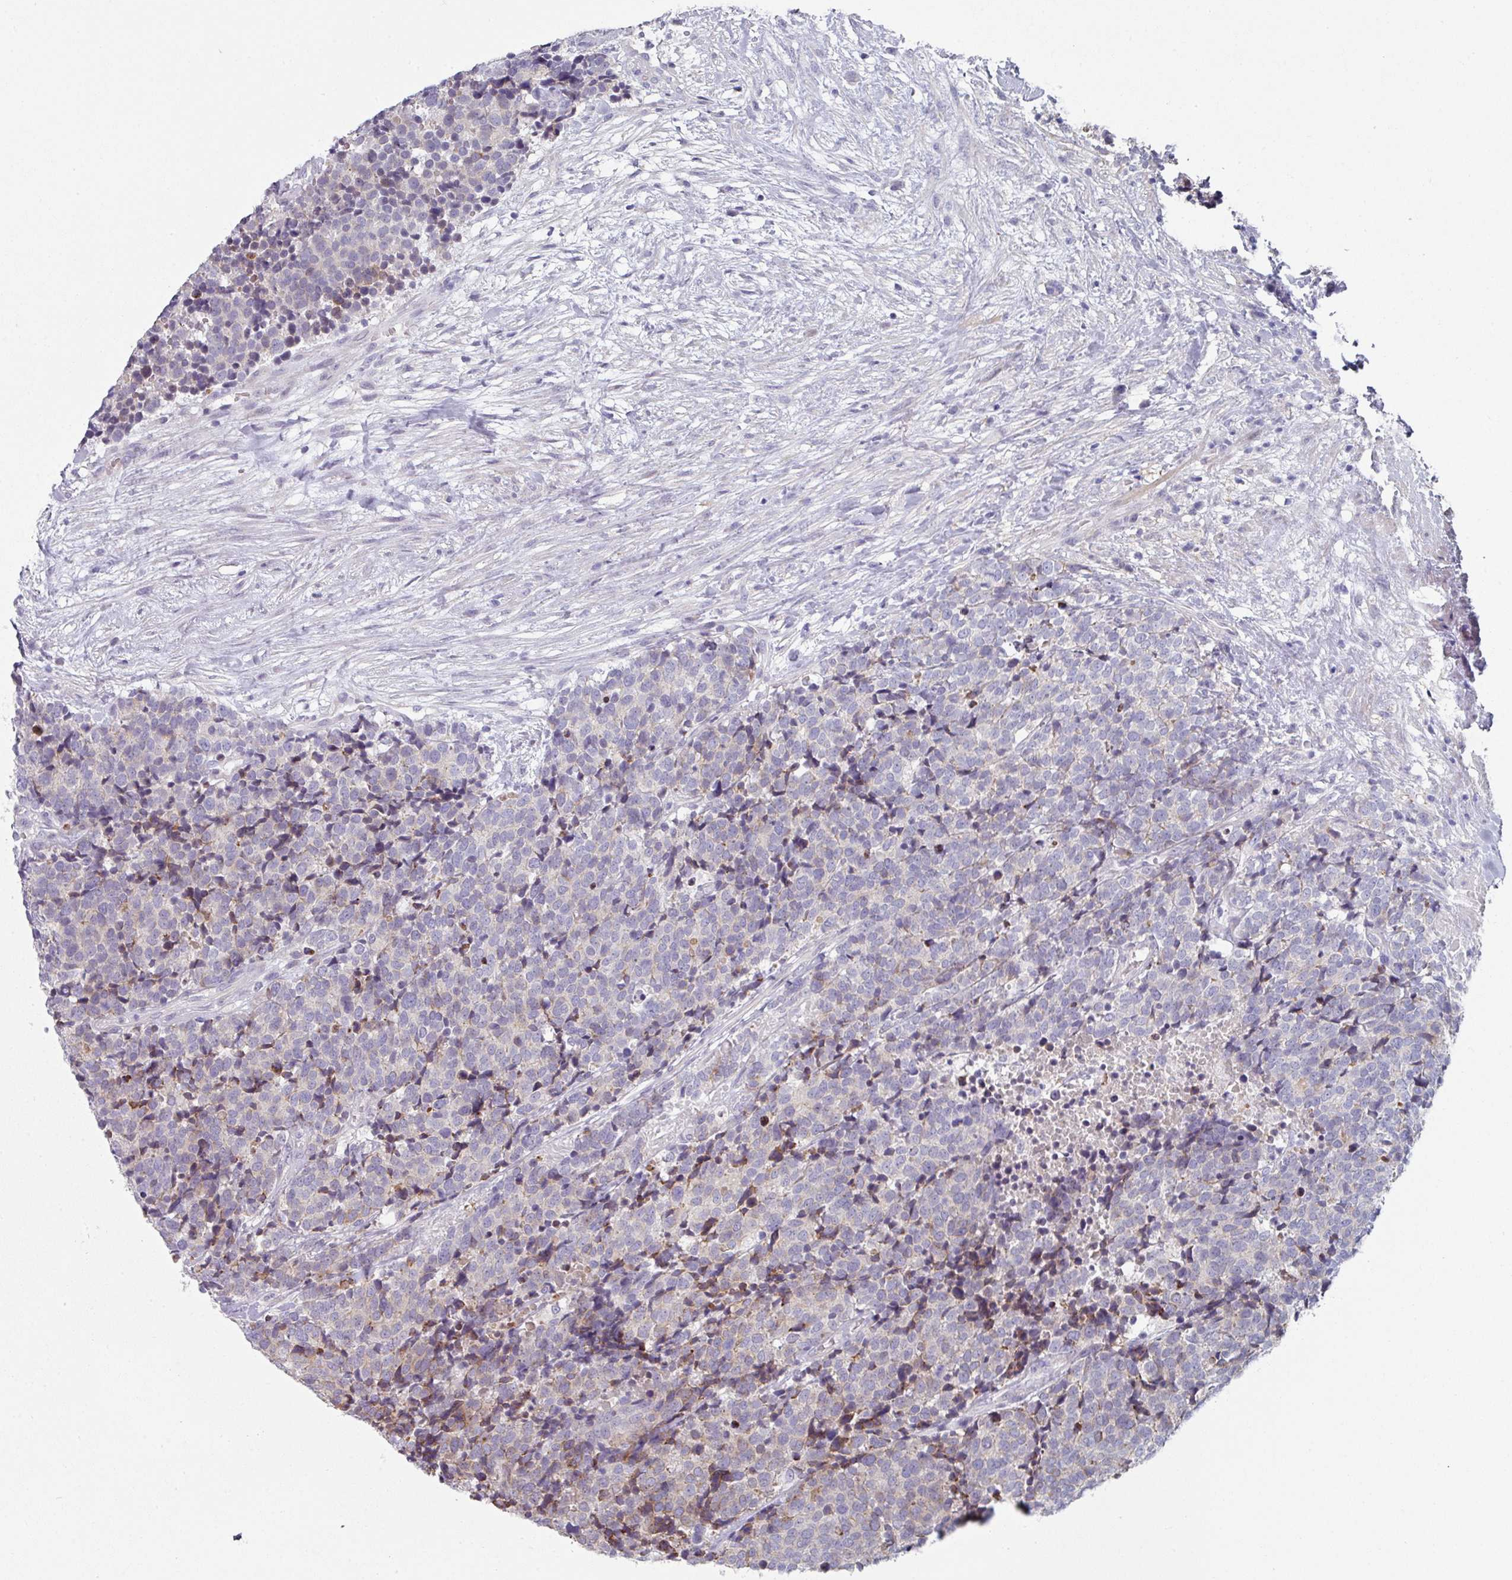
{"staining": {"intensity": "negative", "quantity": "none", "location": "none"}, "tissue": "carcinoid", "cell_type": "Tumor cells", "image_type": "cancer", "snomed": [{"axis": "morphology", "description": "Carcinoid, malignant, NOS"}, {"axis": "topography", "description": "Skin"}], "caption": "This is an IHC photomicrograph of human carcinoid. There is no positivity in tumor cells.", "gene": "WSB2", "patient": {"sex": "female", "age": 79}}